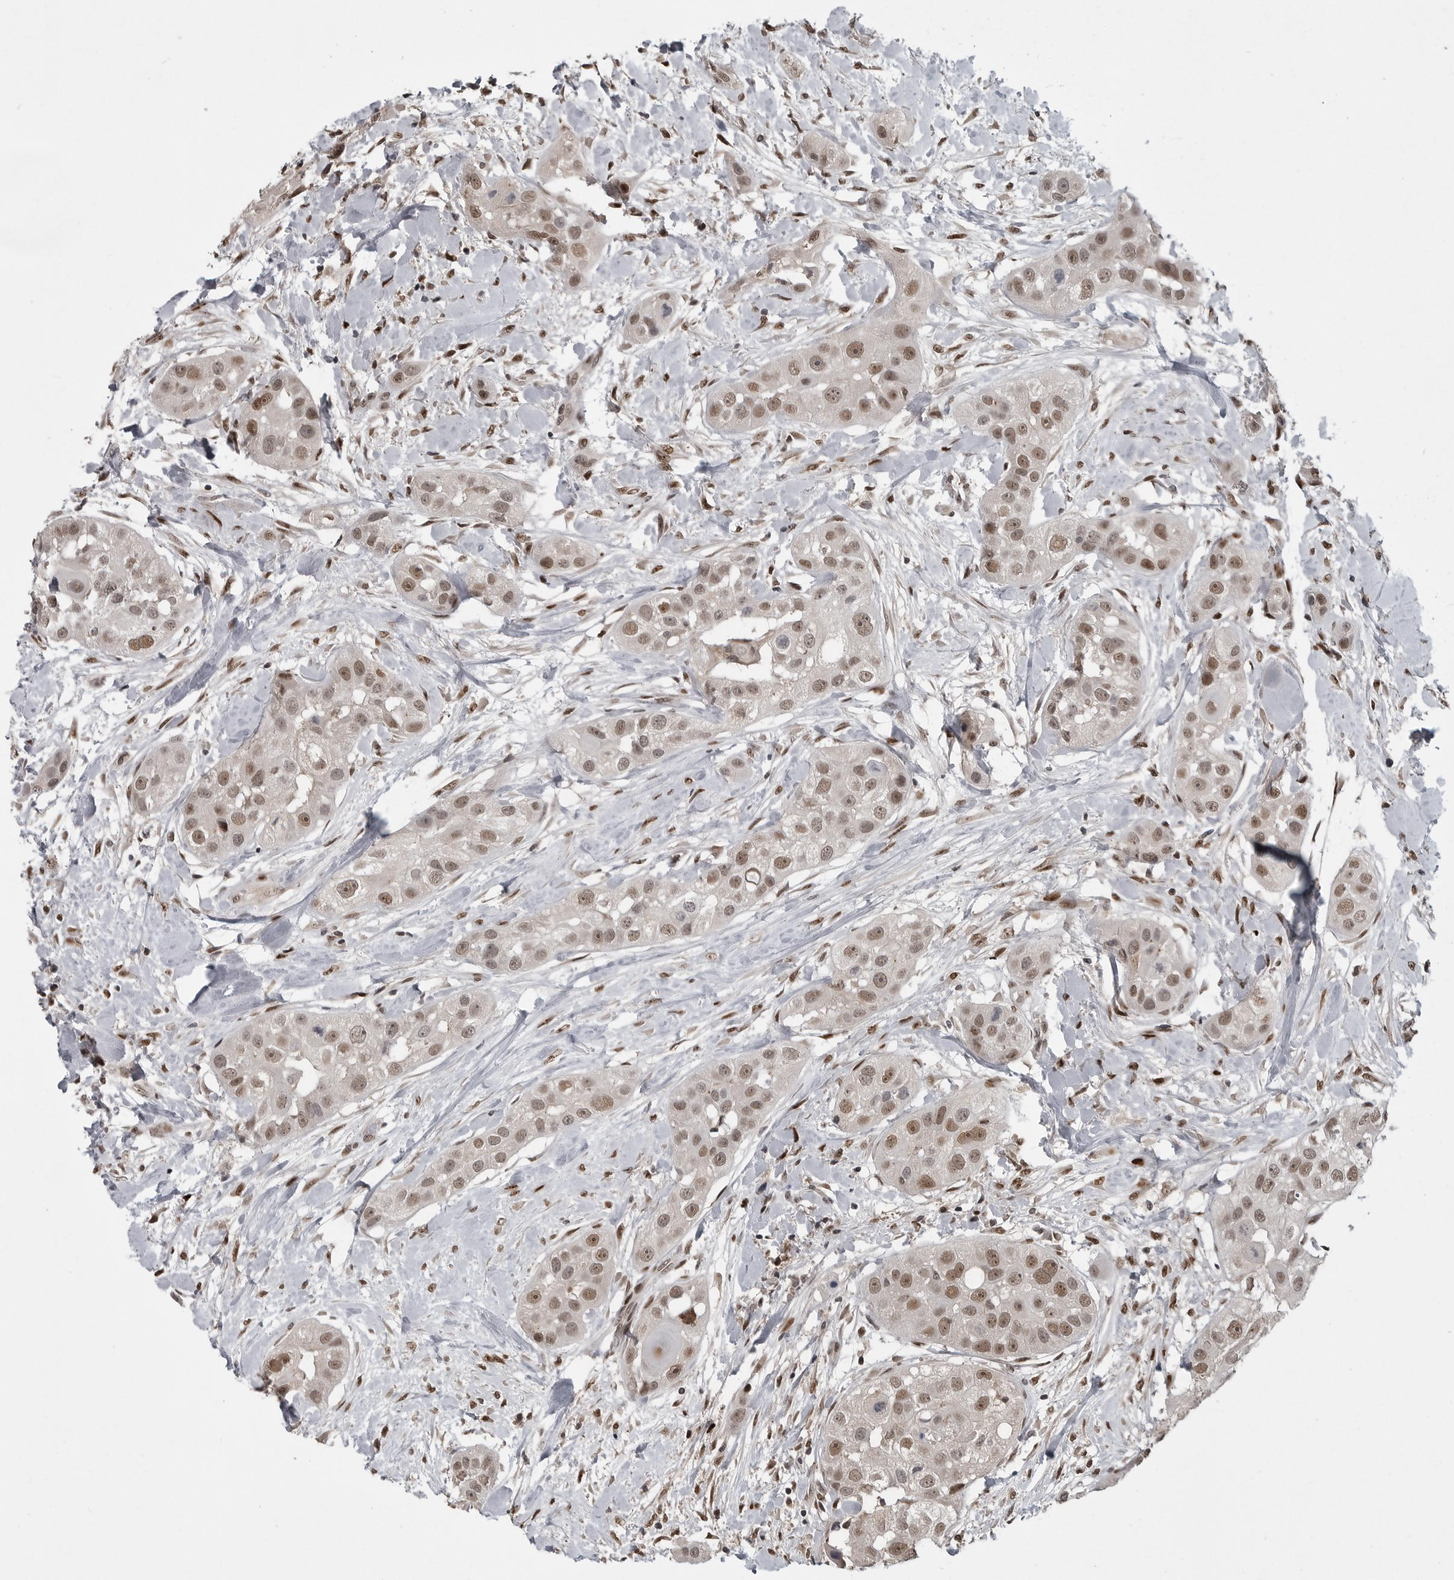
{"staining": {"intensity": "moderate", "quantity": ">75%", "location": "nuclear"}, "tissue": "head and neck cancer", "cell_type": "Tumor cells", "image_type": "cancer", "snomed": [{"axis": "morphology", "description": "Normal tissue, NOS"}, {"axis": "morphology", "description": "Squamous cell carcinoma, NOS"}, {"axis": "topography", "description": "Skeletal muscle"}, {"axis": "topography", "description": "Head-Neck"}], "caption": "High-magnification brightfield microscopy of head and neck cancer stained with DAB (3,3'-diaminobenzidine) (brown) and counterstained with hematoxylin (blue). tumor cells exhibit moderate nuclear staining is present in approximately>75% of cells. The protein of interest is shown in brown color, while the nuclei are stained blue.", "gene": "C8orf58", "patient": {"sex": "male", "age": 51}}